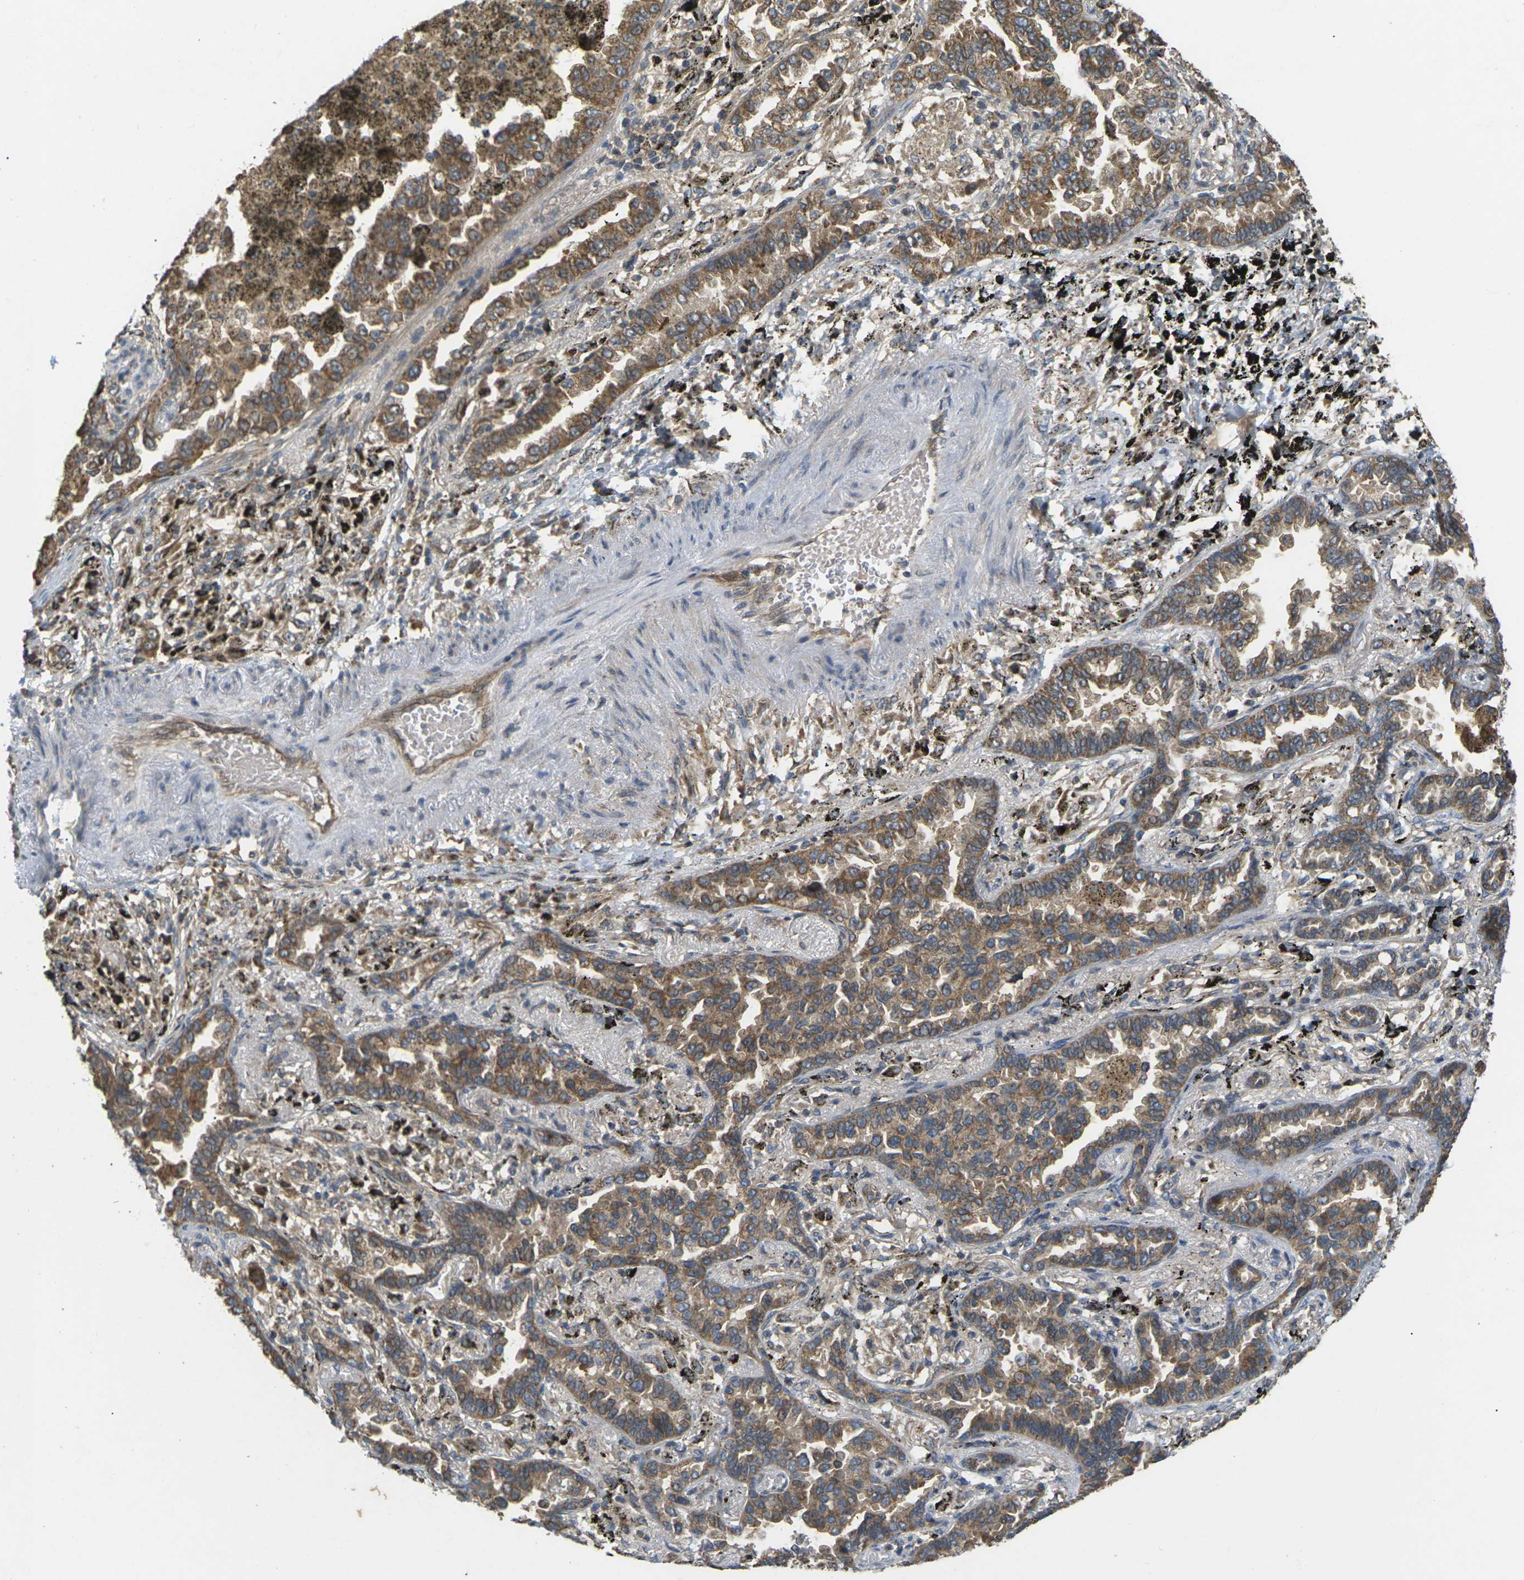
{"staining": {"intensity": "moderate", "quantity": ">75%", "location": "cytoplasmic/membranous"}, "tissue": "lung cancer", "cell_type": "Tumor cells", "image_type": "cancer", "snomed": [{"axis": "morphology", "description": "Normal tissue, NOS"}, {"axis": "morphology", "description": "Adenocarcinoma, NOS"}, {"axis": "topography", "description": "Lung"}], "caption": "An immunohistochemistry histopathology image of tumor tissue is shown. Protein staining in brown highlights moderate cytoplasmic/membranous positivity in adenocarcinoma (lung) within tumor cells.", "gene": "KSR1", "patient": {"sex": "male", "age": 59}}